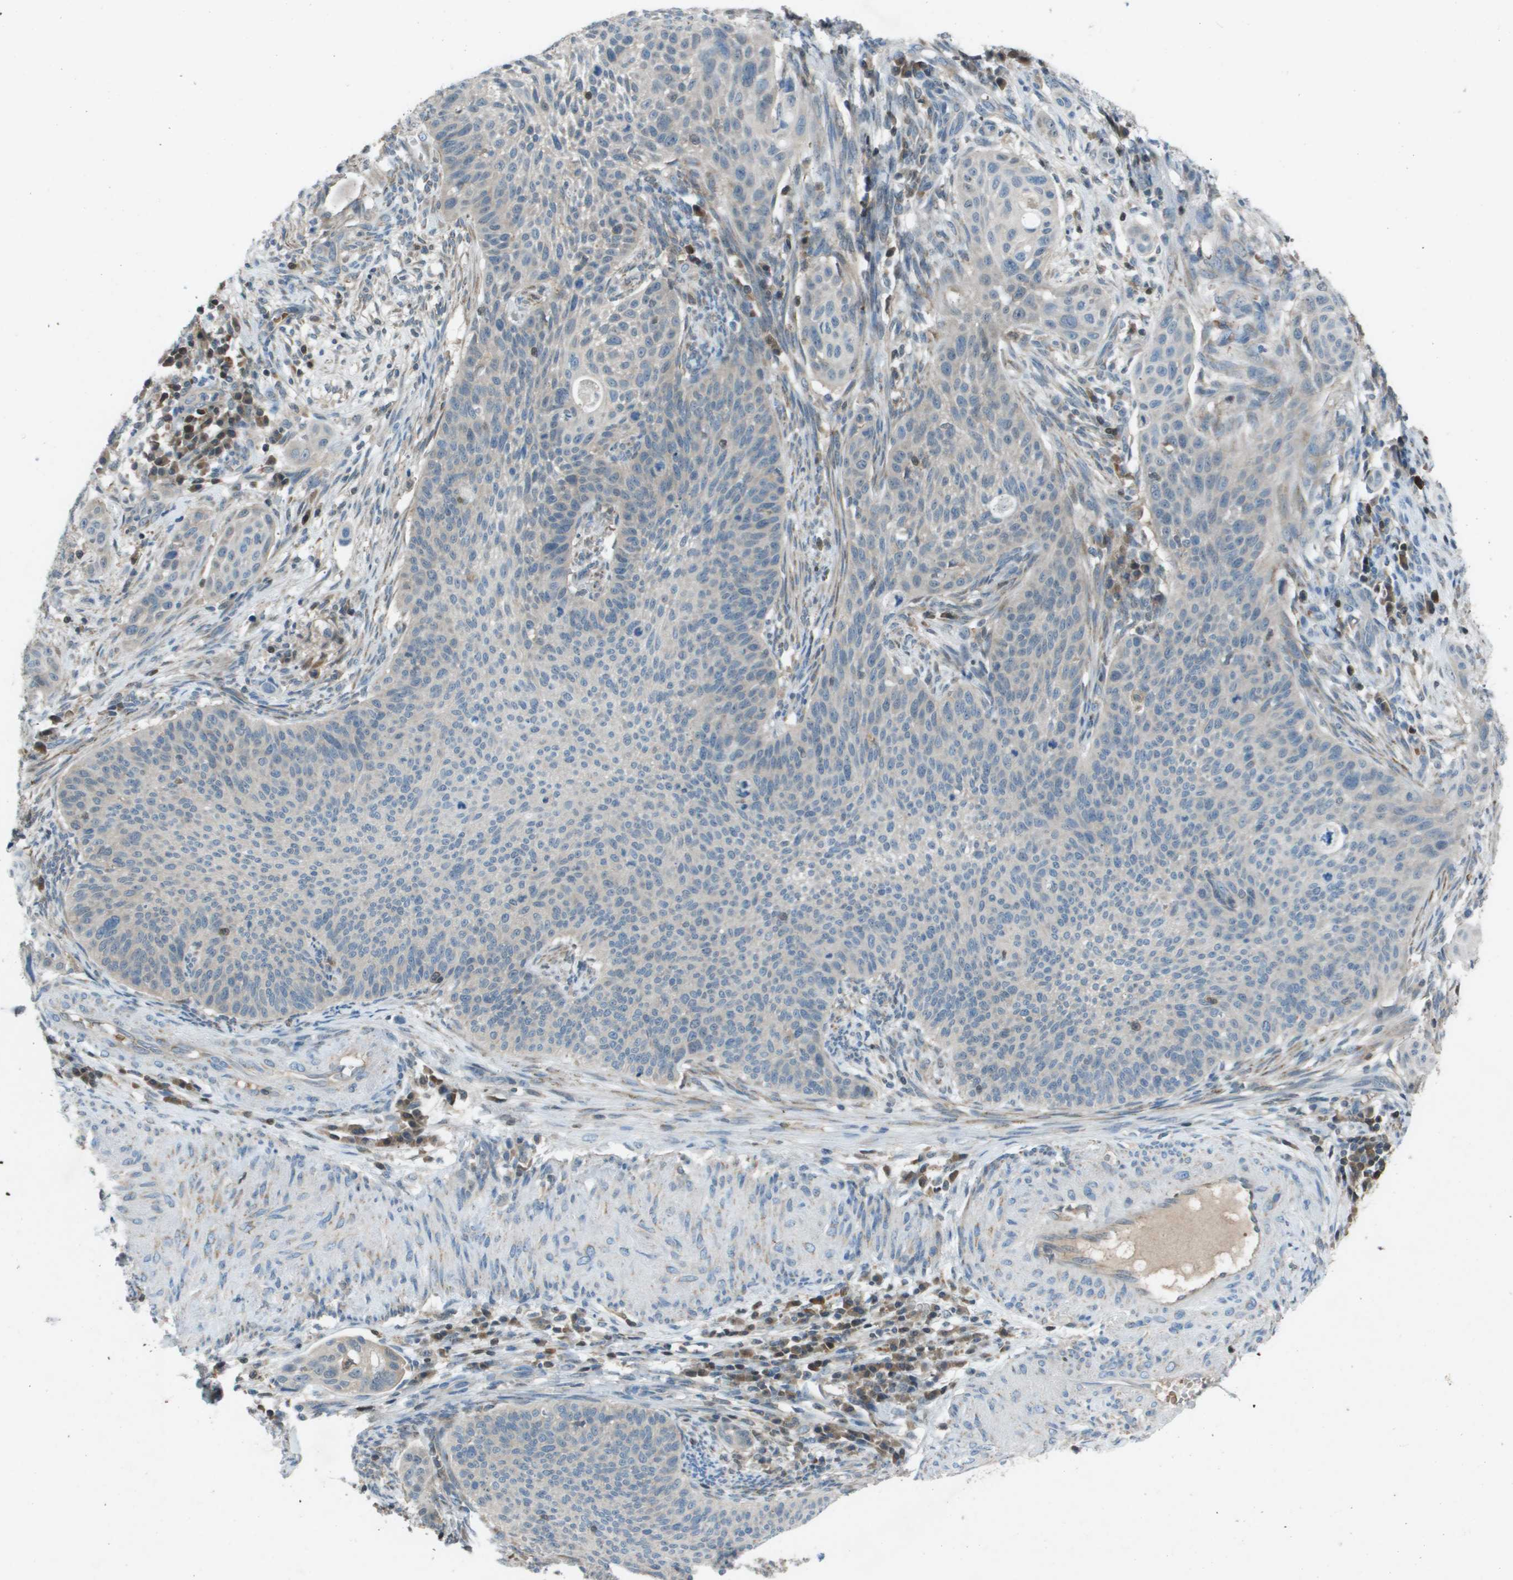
{"staining": {"intensity": "weak", "quantity": "<25%", "location": "cytoplasmic/membranous"}, "tissue": "cervical cancer", "cell_type": "Tumor cells", "image_type": "cancer", "snomed": [{"axis": "morphology", "description": "Squamous cell carcinoma, NOS"}, {"axis": "topography", "description": "Cervix"}], "caption": "This is an IHC micrograph of human cervical cancer (squamous cell carcinoma). There is no staining in tumor cells.", "gene": "CAMK4", "patient": {"sex": "female", "age": 70}}